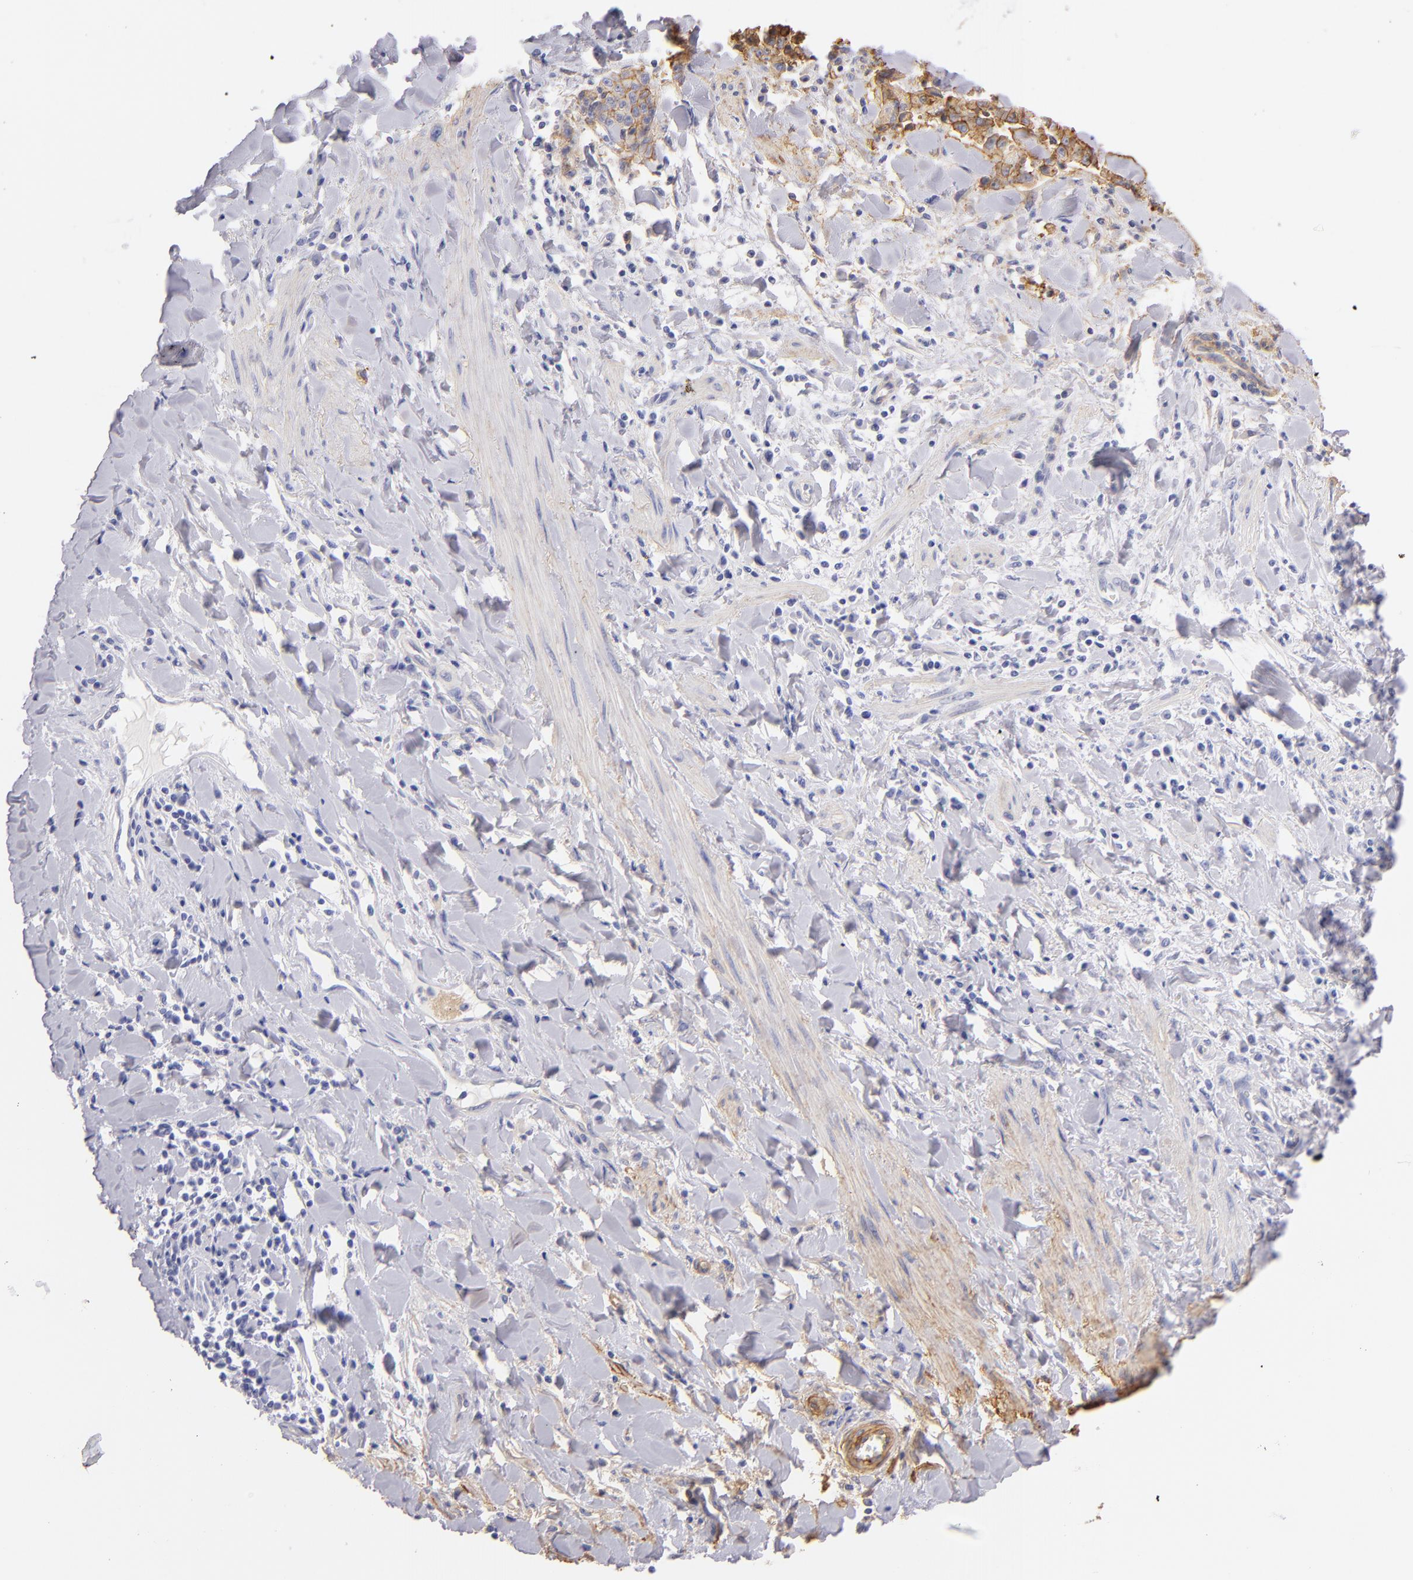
{"staining": {"intensity": "moderate", "quantity": "25%-75%", "location": "cytoplasmic/membranous"}, "tissue": "liver cancer", "cell_type": "Tumor cells", "image_type": "cancer", "snomed": [{"axis": "morphology", "description": "Cholangiocarcinoma"}, {"axis": "topography", "description": "Liver"}], "caption": "The photomicrograph reveals staining of cholangiocarcinoma (liver), revealing moderate cytoplasmic/membranous protein expression (brown color) within tumor cells. (DAB IHC with brightfield microscopy, high magnification).", "gene": "CD151", "patient": {"sex": "male", "age": 57}}